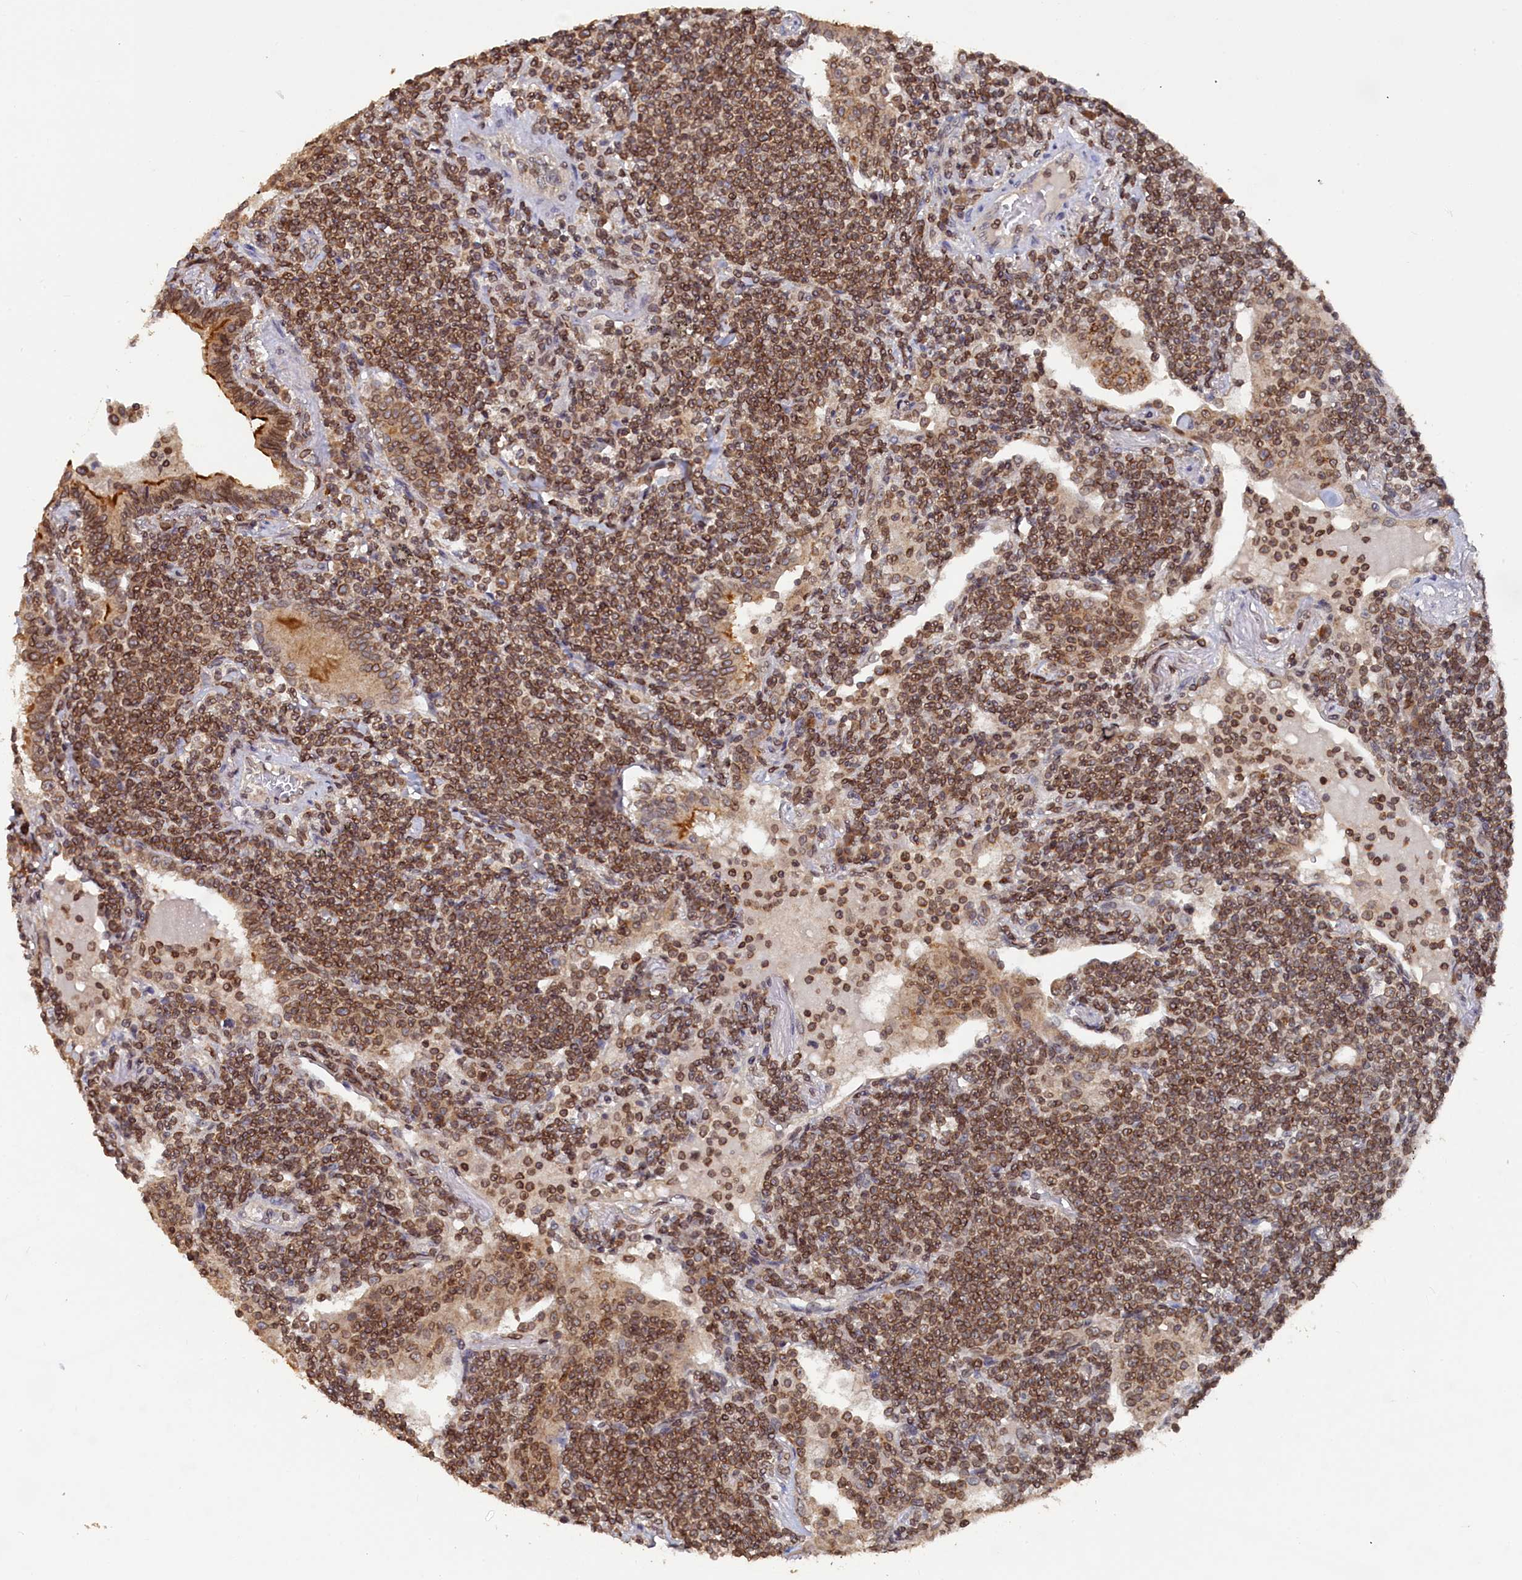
{"staining": {"intensity": "moderate", "quantity": ">75%", "location": "cytoplasmic/membranous,nuclear"}, "tissue": "lymphoma", "cell_type": "Tumor cells", "image_type": "cancer", "snomed": [{"axis": "morphology", "description": "Malignant lymphoma, non-Hodgkin's type, Low grade"}, {"axis": "topography", "description": "Lung"}], "caption": "Protein expression analysis of low-grade malignant lymphoma, non-Hodgkin's type exhibits moderate cytoplasmic/membranous and nuclear expression in about >75% of tumor cells.", "gene": "ANKEF1", "patient": {"sex": "female", "age": 71}}